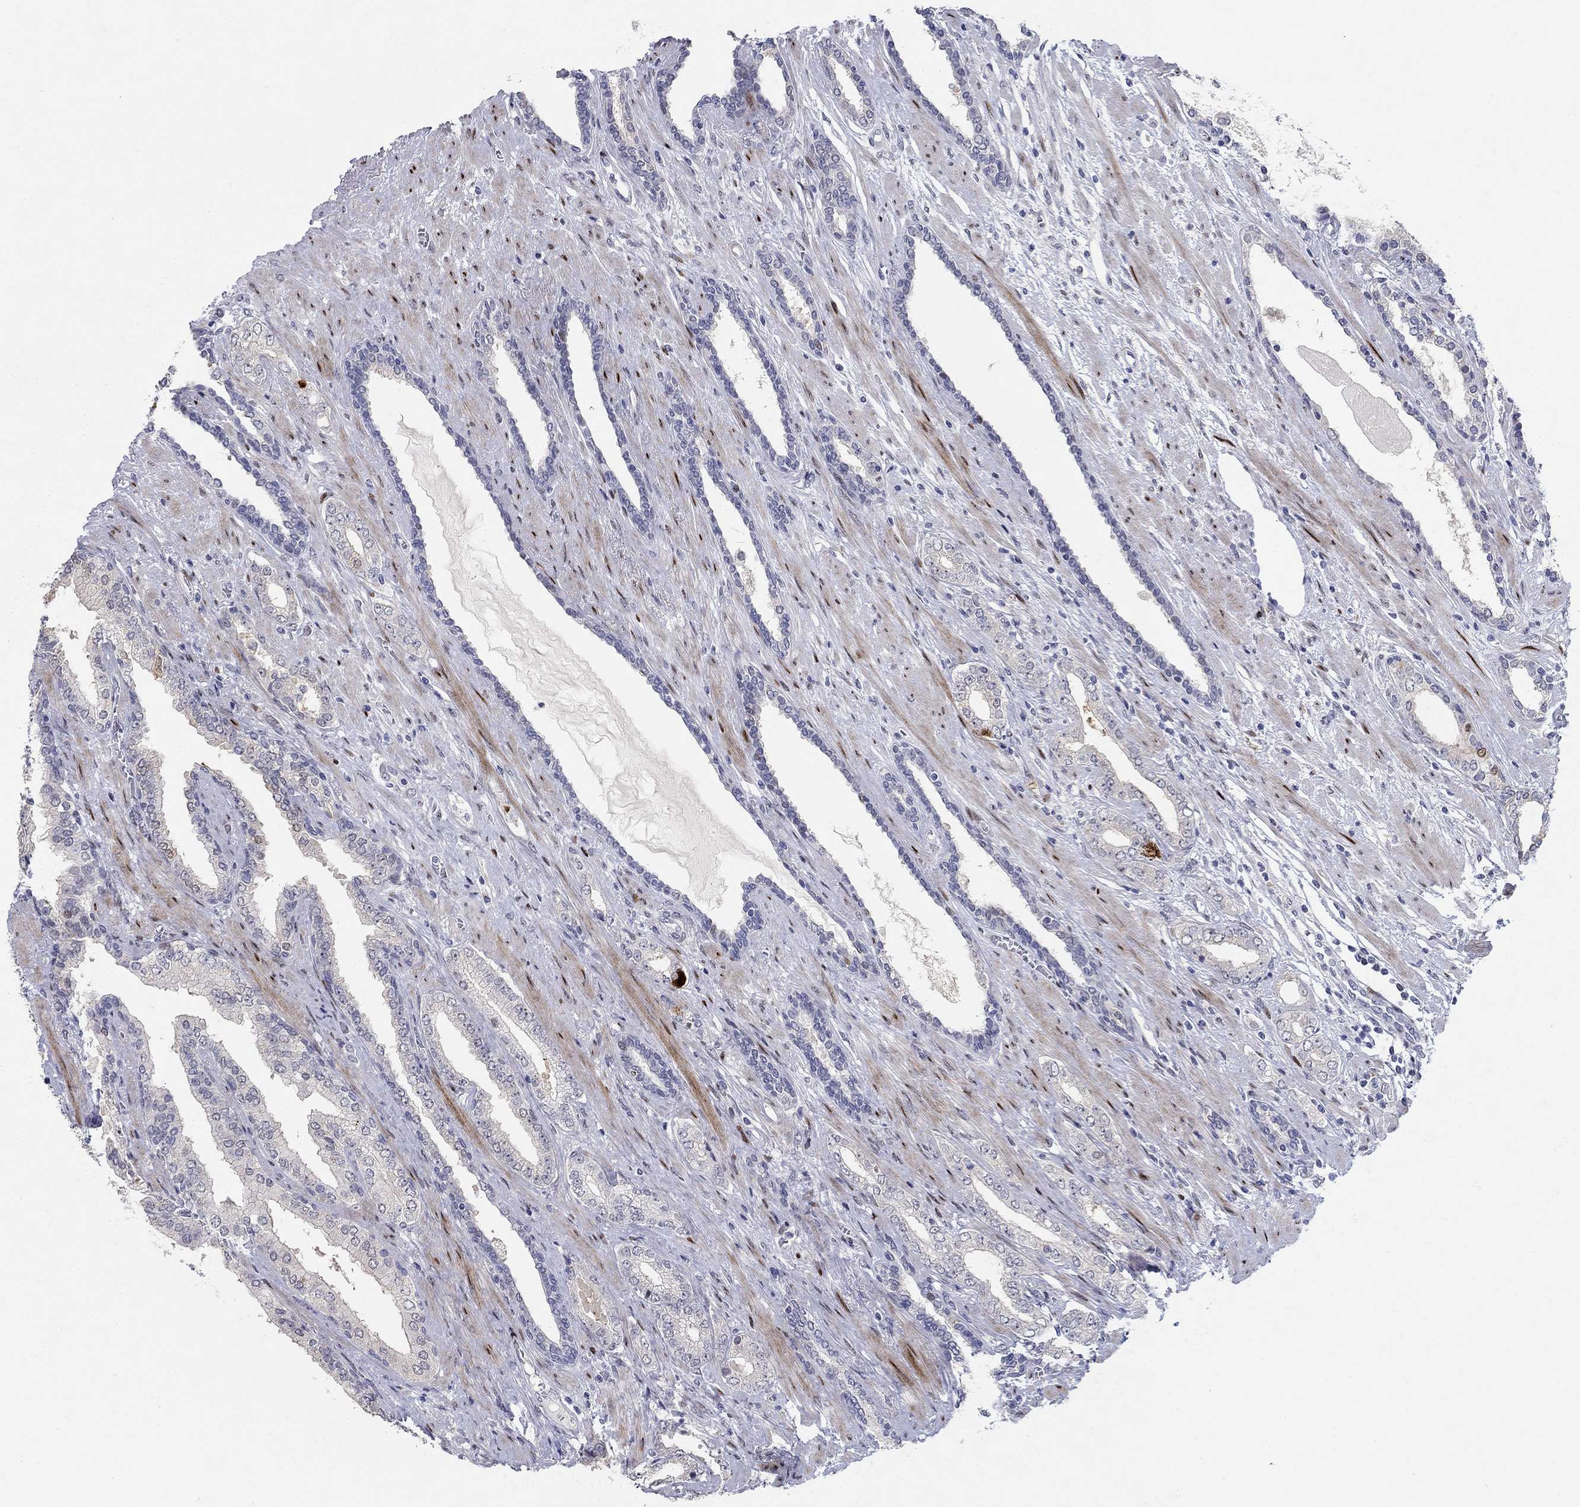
{"staining": {"intensity": "moderate", "quantity": "<25%", "location": "nuclear"}, "tissue": "prostate cancer", "cell_type": "Tumor cells", "image_type": "cancer", "snomed": [{"axis": "morphology", "description": "Adenocarcinoma, Low grade"}, {"axis": "topography", "description": "Prostate and seminal vesicle, NOS"}], "caption": "Tumor cells show low levels of moderate nuclear positivity in approximately <25% of cells in human prostate low-grade adenocarcinoma. Using DAB (brown) and hematoxylin (blue) stains, captured at high magnification using brightfield microscopy.", "gene": "RAPGEF5", "patient": {"sex": "male", "age": 61}}